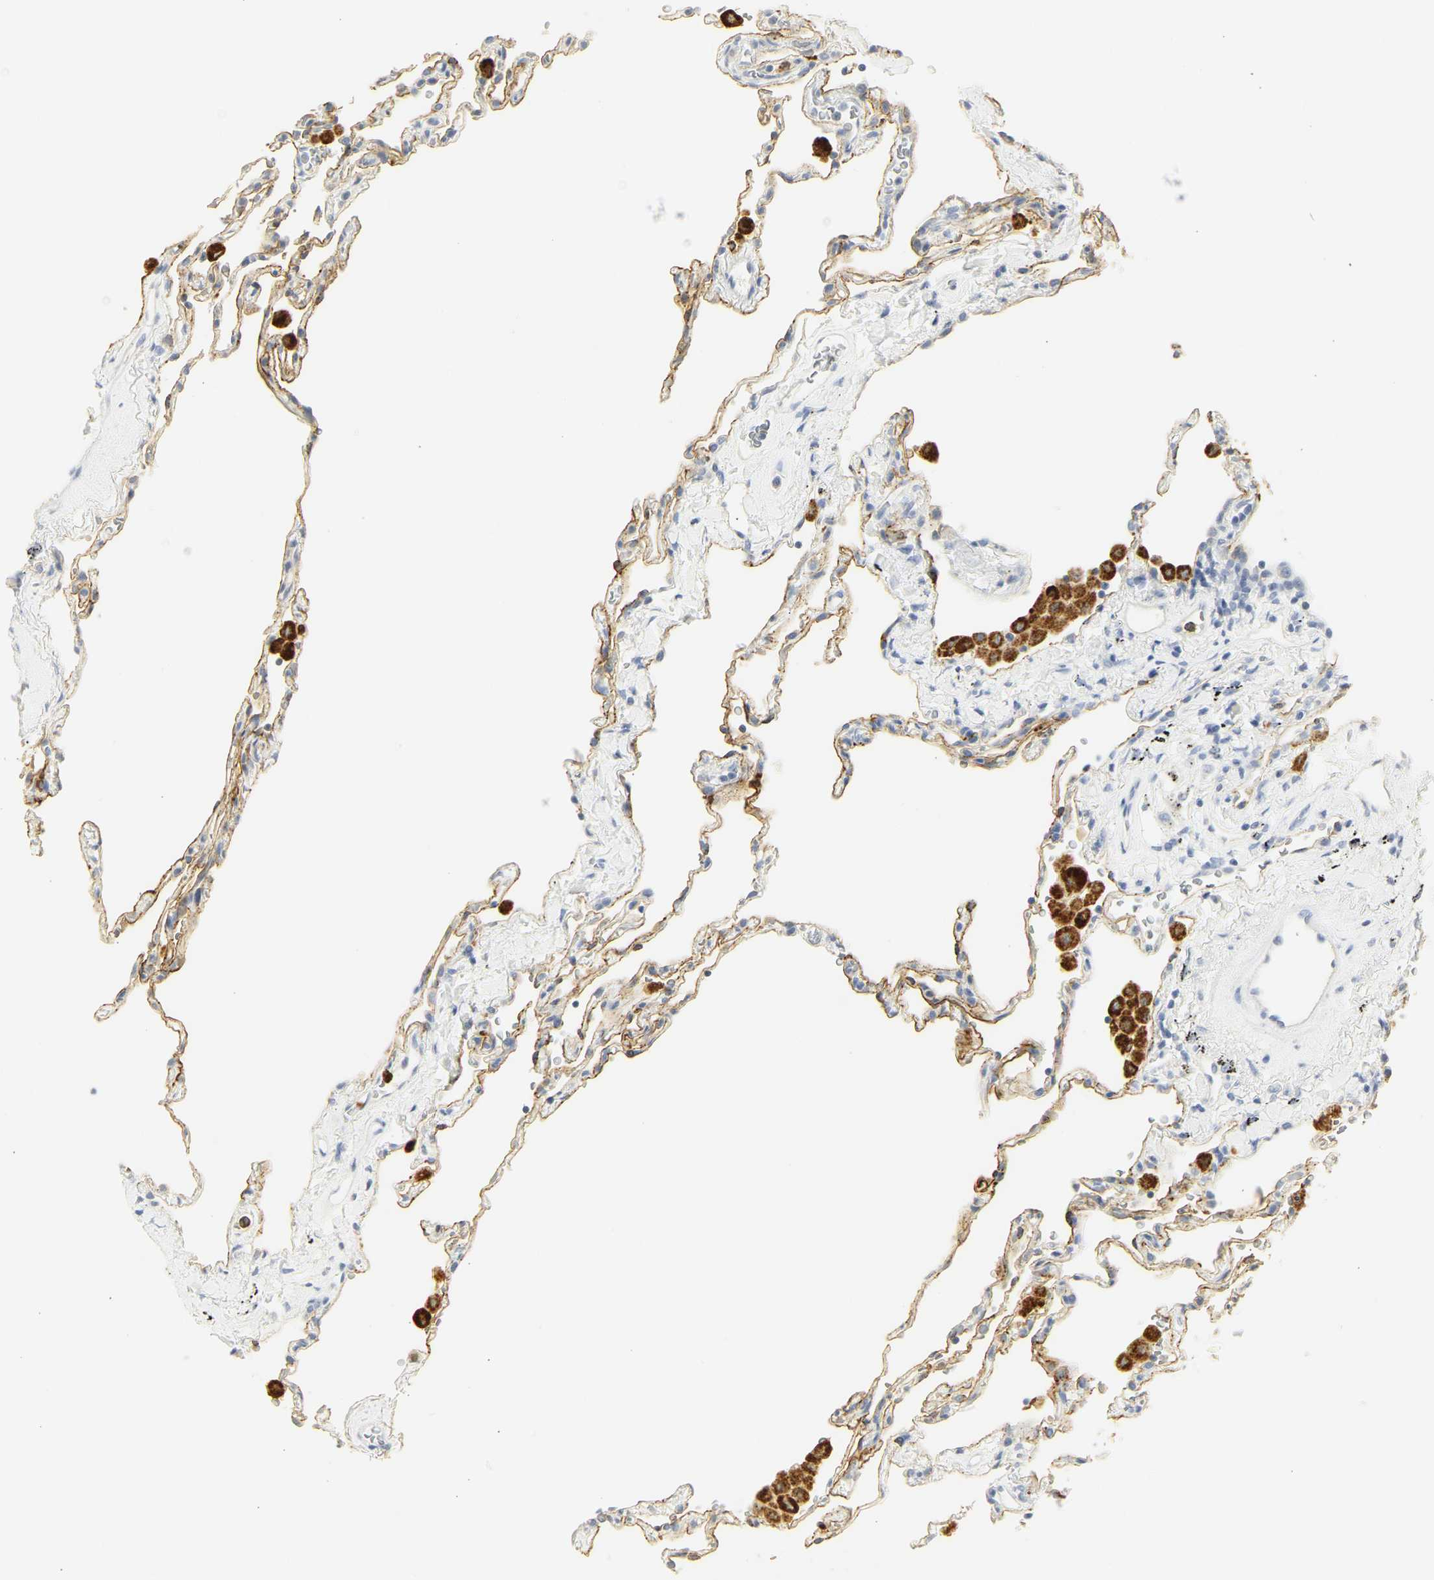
{"staining": {"intensity": "moderate", "quantity": "25%-75%", "location": "cytoplasmic/membranous"}, "tissue": "lung", "cell_type": "Alveolar cells", "image_type": "normal", "snomed": [{"axis": "morphology", "description": "Normal tissue, NOS"}, {"axis": "topography", "description": "Lung"}], "caption": "Moderate cytoplasmic/membranous staining for a protein is appreciated in approximately 25%-75% of alveolar cells of benign lung using IHC.", "gene": "CEACAM5", "patient": {"sex": "male", "age": 59}}